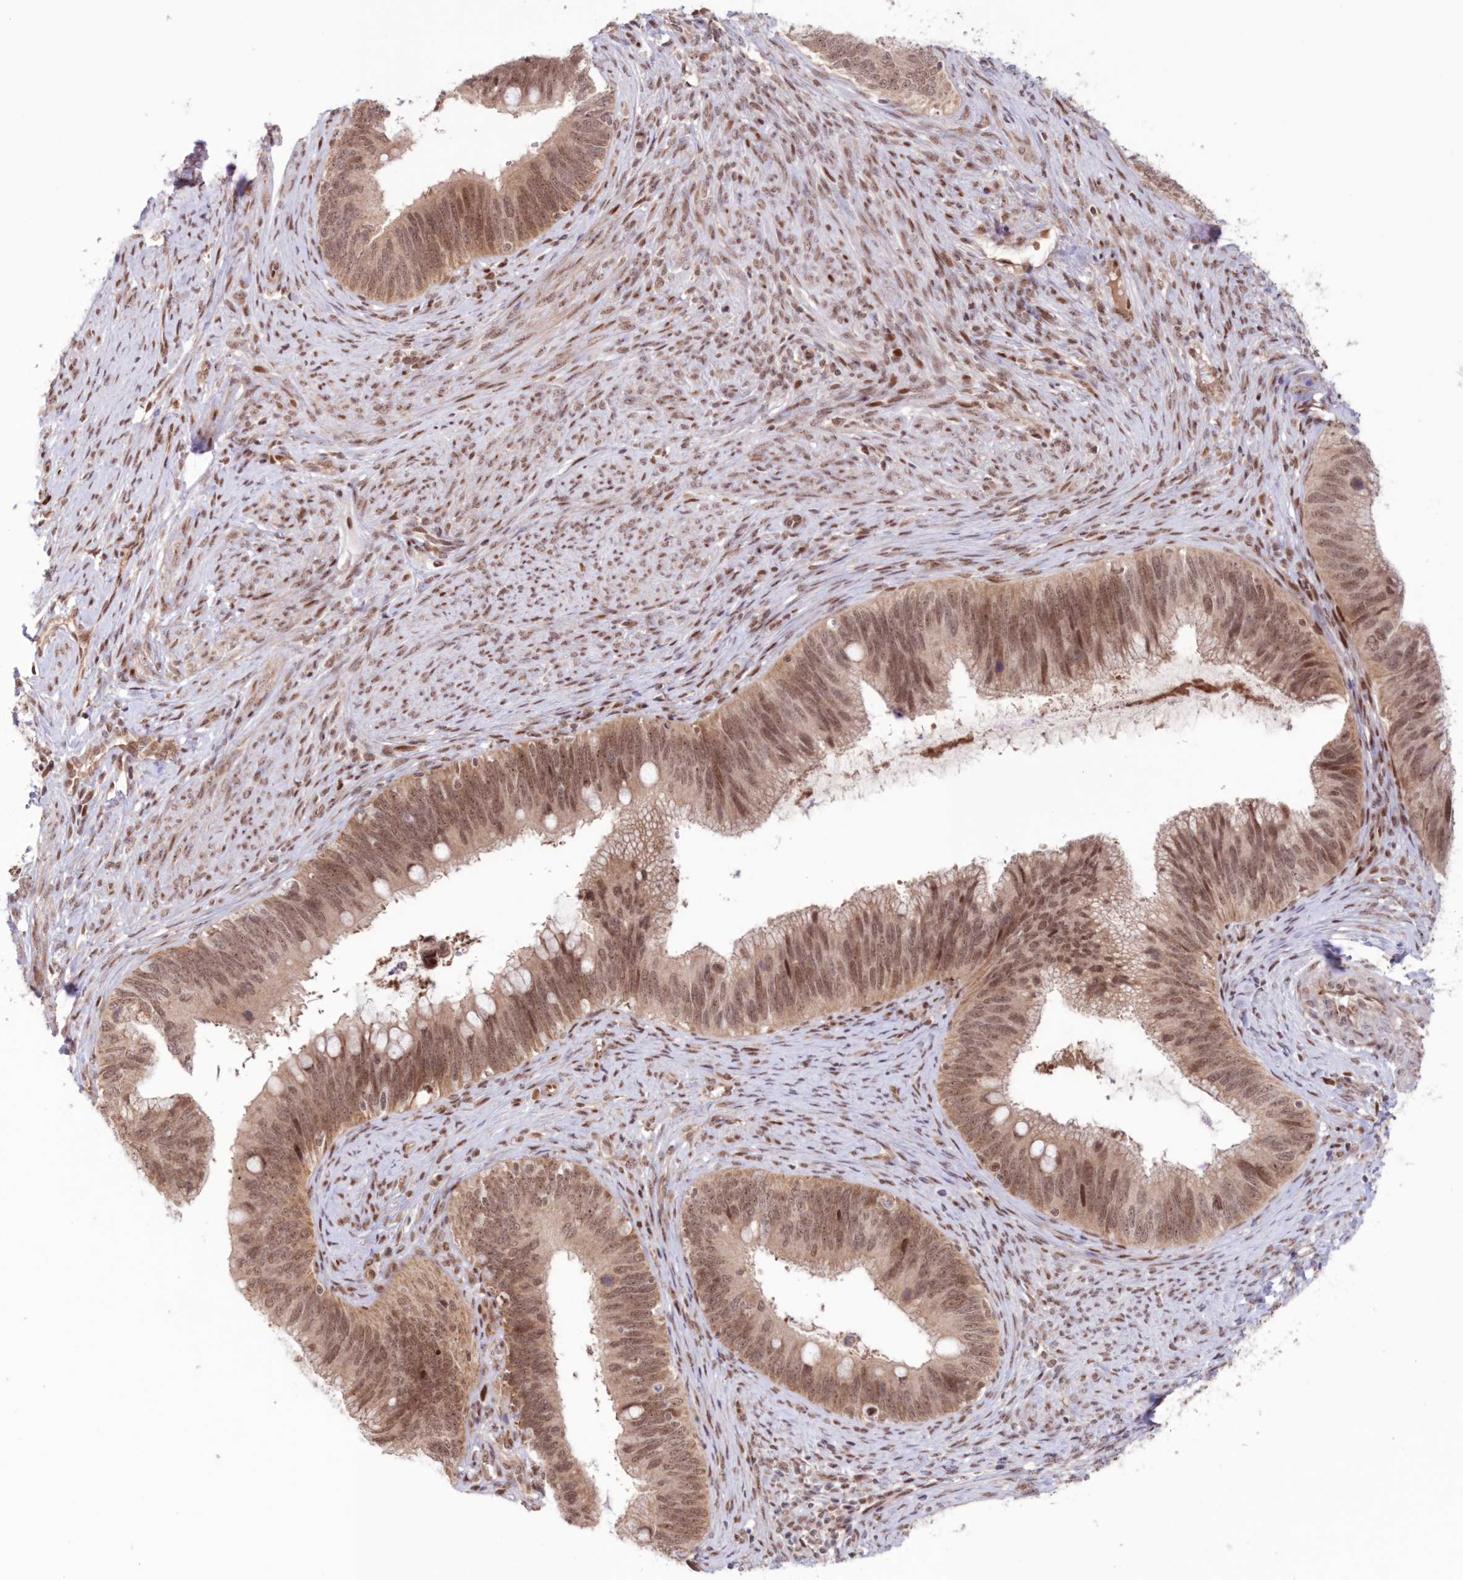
{"staining": {"intensity": "moderate", "quantity": ">75%", "location": "cytoplasmic/membranous,nuclear"}, "tissue": "cervical cancer", "cell_type": "Tumor cells", "image_type": "cancer", "snomed": [{"axis": "morphology", "description": "Adenocarcinoma, NOS"}, {"axis": "topography", "description": "Cervix"}], "caption": "The immunohistochemical stain labels moderate cytoplasmic/membranous and nuclear staining in tumor cells of cervical adenocarcinoma tissue.", "gene": "NOA1", "patient": {"sex": "female", "age": 42}}